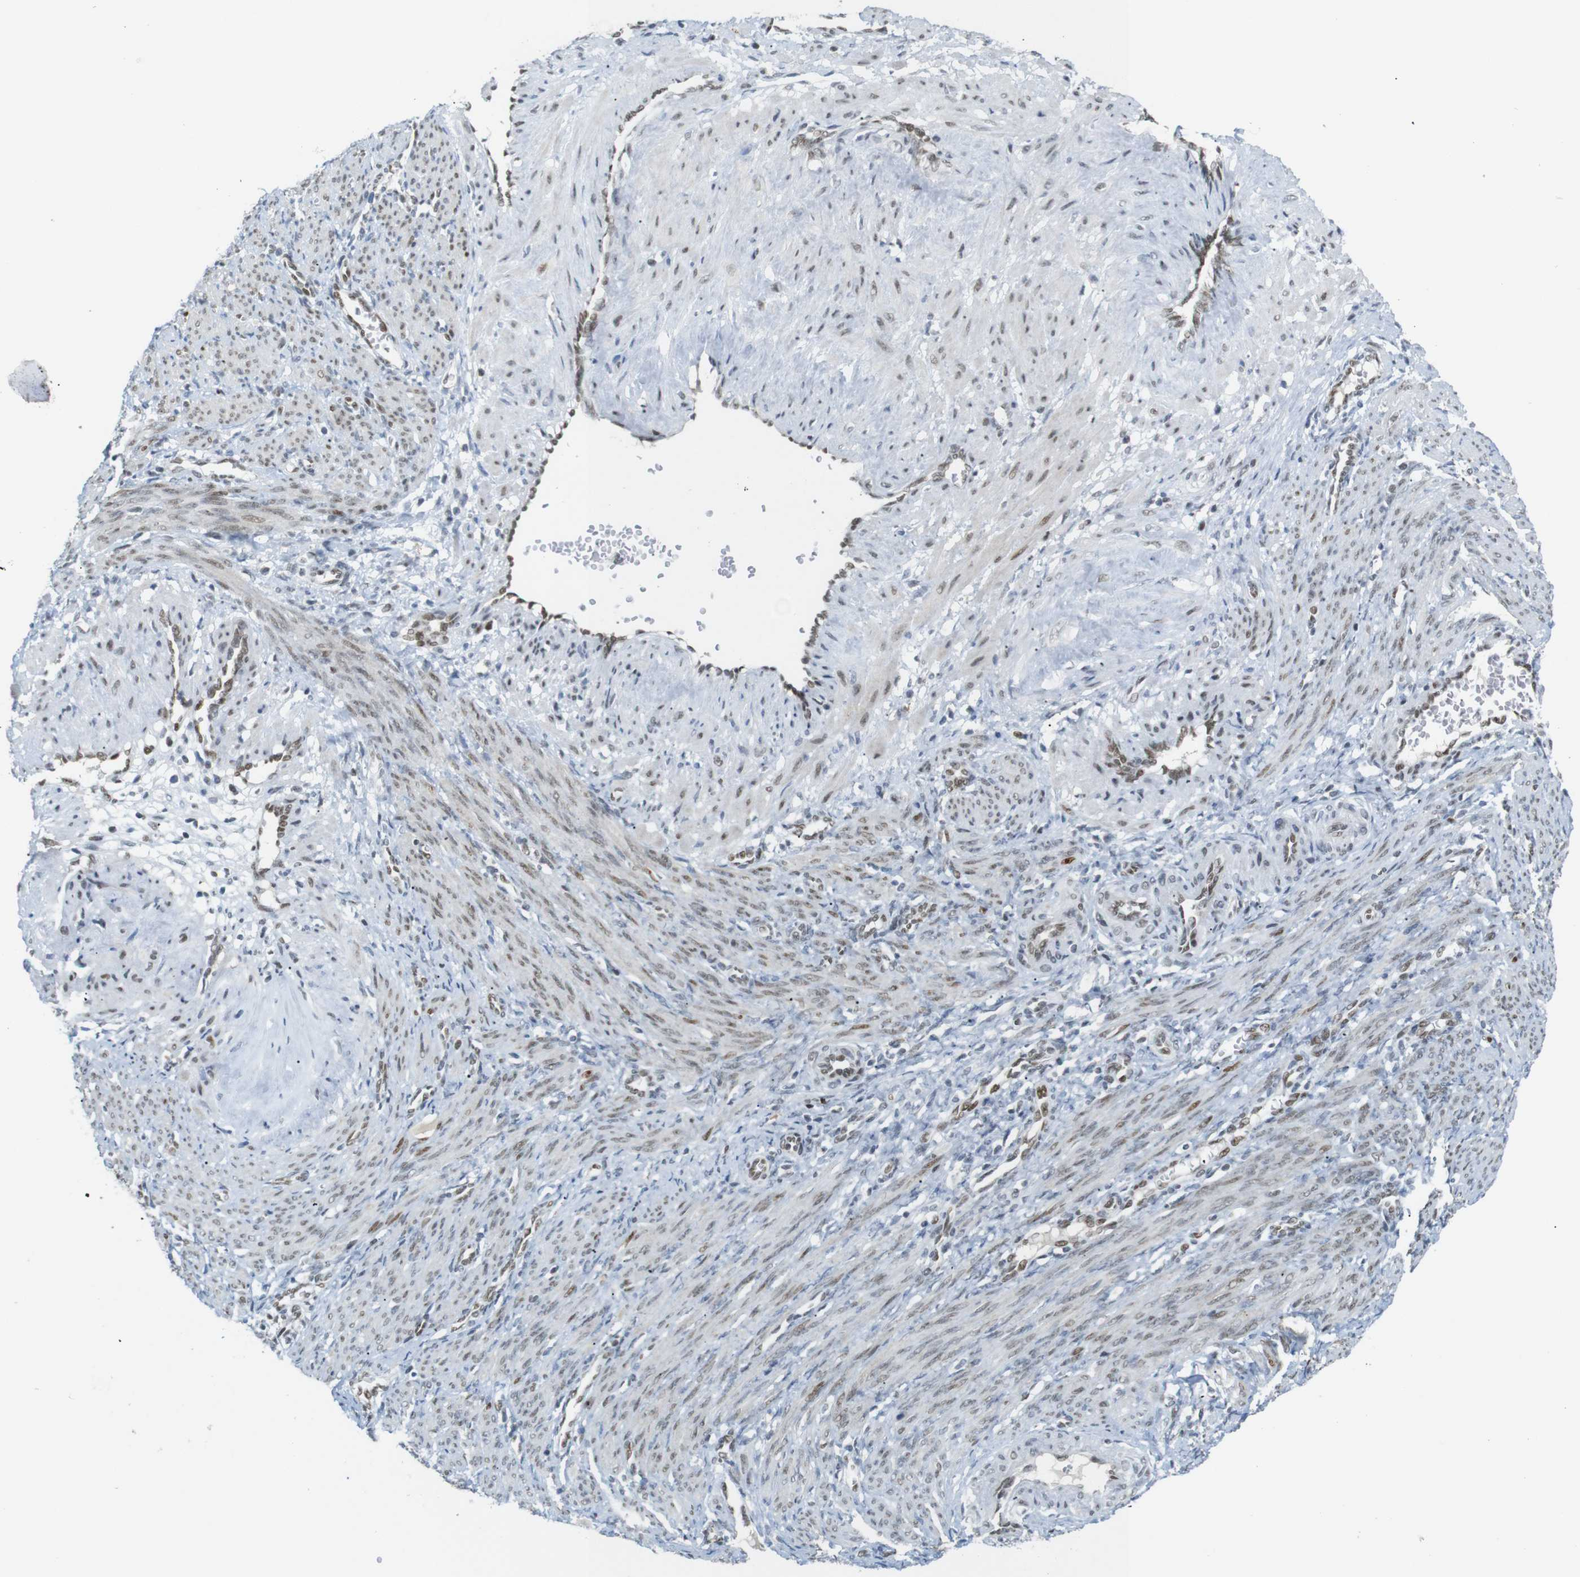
{"staining": {"intensity": "weak", "quantity": ">75%", "location": "nuclear"}, "tissue": "smooth muscle", "cell_type": "Smooth muscle cells", "image_type": "normal", "snomed": [{"axis": "morphology", "description": "Normal tissue, NOS"}, {"axis": "topography", "description": "Endometrium"}], "caption": "This histopathology image demonstrates immunohistochemistry (IHC) staining of unremarkable human smooth muscle, with low weak nuclear expression in approximately >75% of smooth muscle cells.", "gene": "RIOX2", "patient": {"sex": "female", "age": 33}}